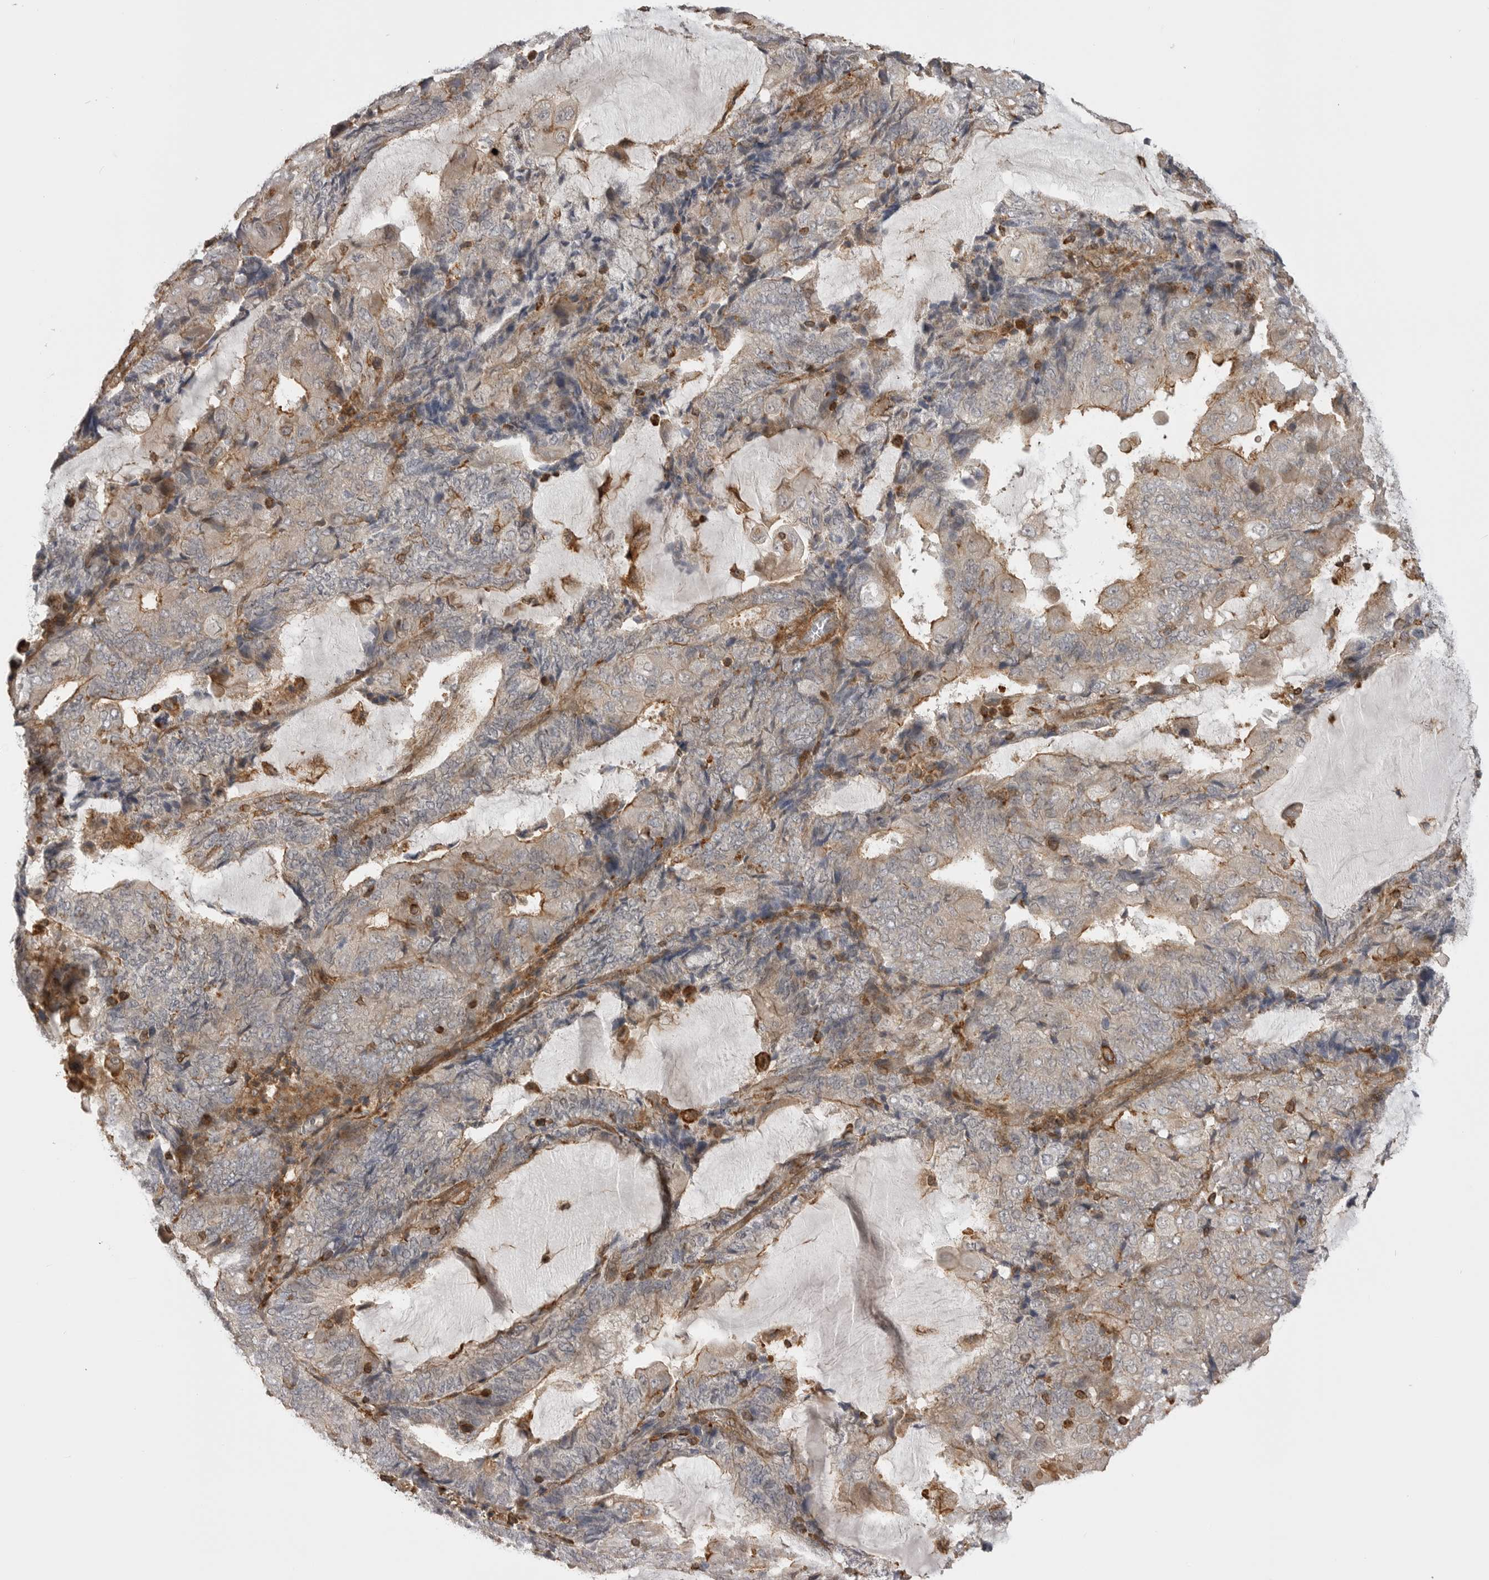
{"staining": {"intensity": "weak", "quantity": "<25%", "location": "cytoplasmic/membranous"}, "tissue": "endometrial cancer", "cell_type": "Tumor cells", "image_type": "cancer", "snomed": [{"axis": "morphology", "description": "Adenocarcinoma, NOS"}, {"axis": "topography", "description": "Endometrium"}], "caption": "Tumor cells are negative for brown protein staining in endometrial cancer (adenocarcinoma).", "gene": "TRIM56", "patient": {"sex": "female", "age": 81}}